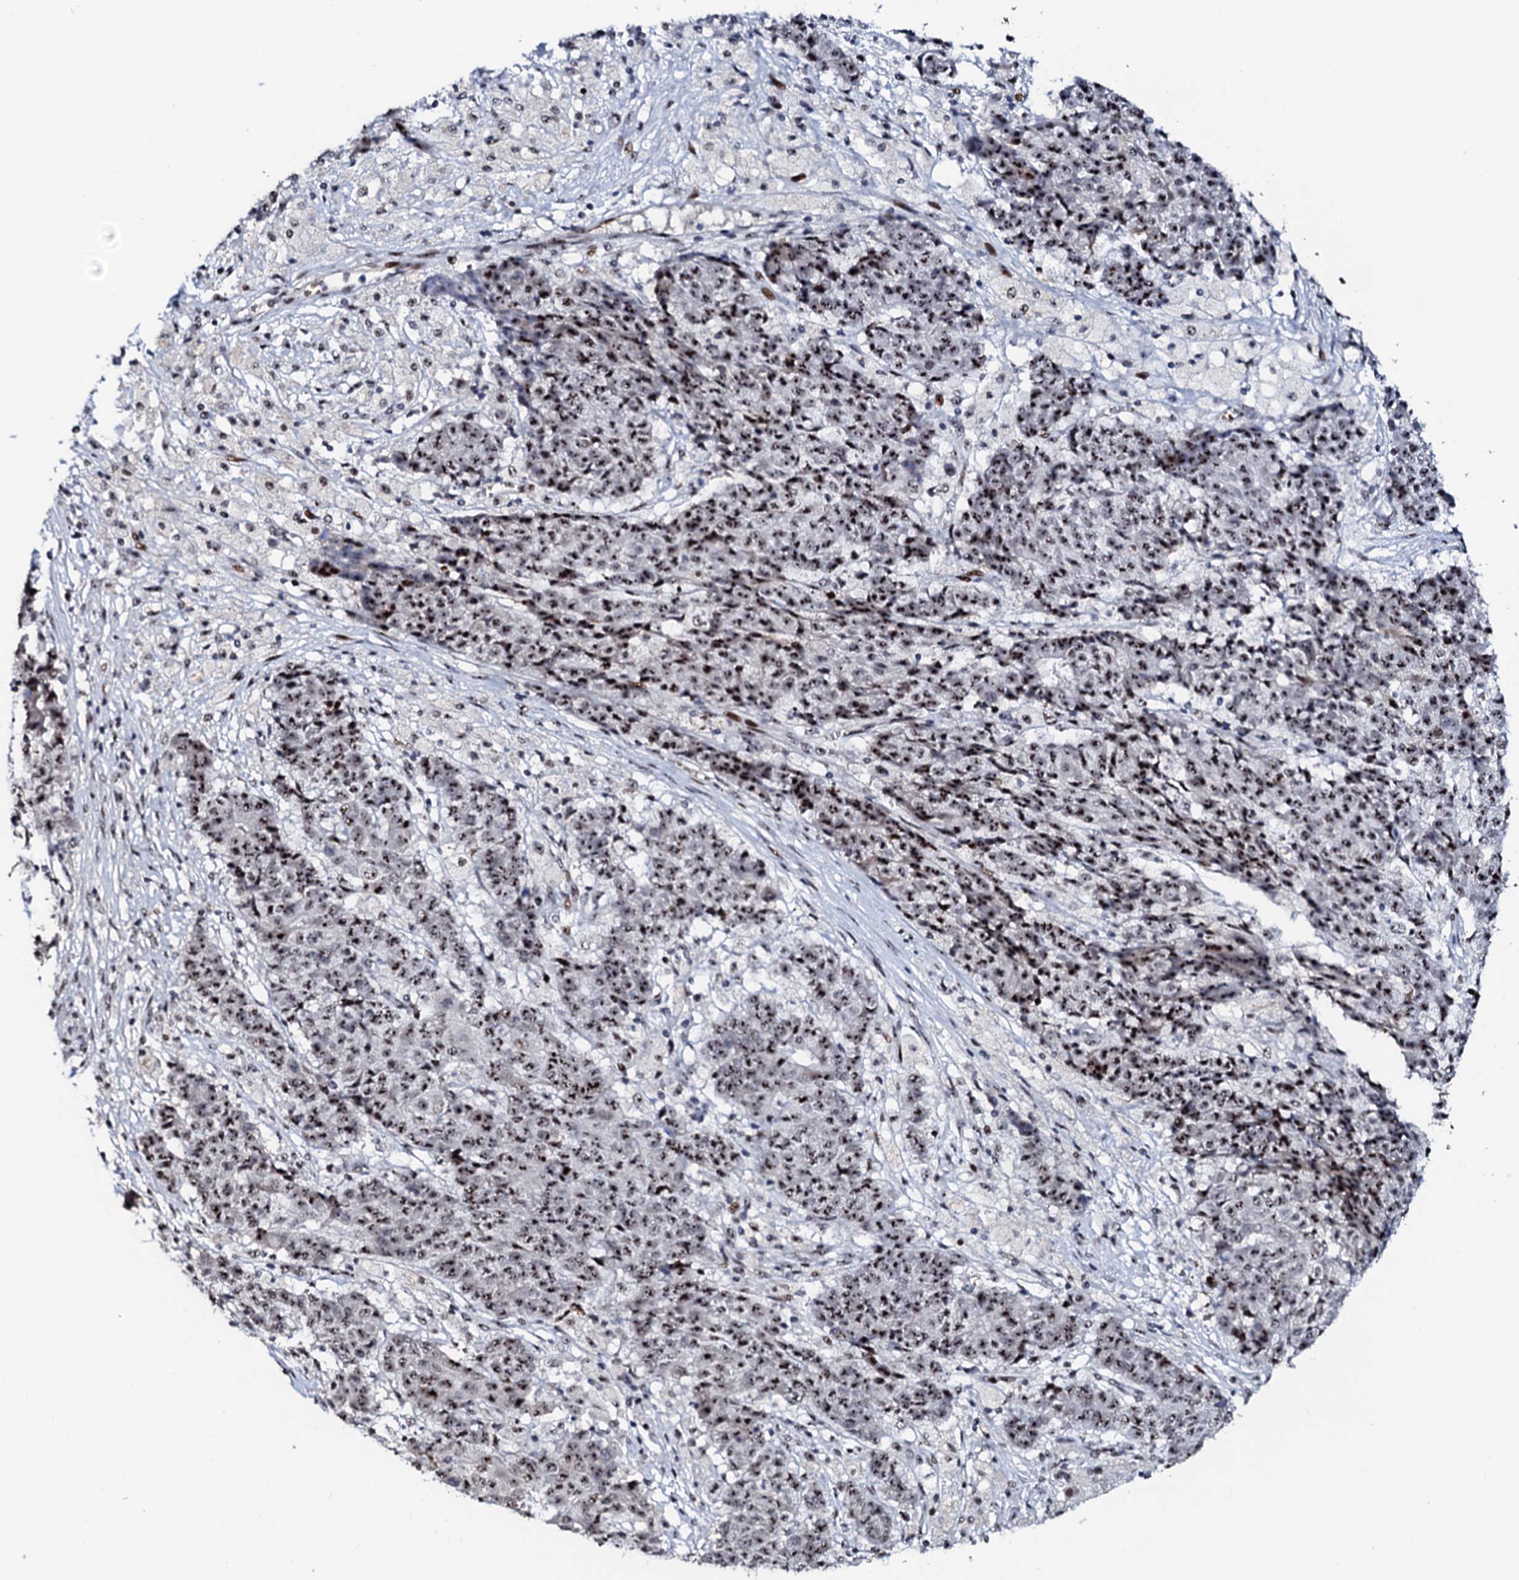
{"staining": {"intensity": "moderate", "quantity": ">75%", "location": "nuclear"}, "tissue": "ovarian cancer", "cell_type": "Tumor cells", "image_type": "cancer", "snomed": [{"axis": "morphology", "description": "Carcinoma, endometroid"}, {"axis": "topography", "description": "Ovary"}], "caption": "A high-resolution photomicrograph shows IHC staining of ovarian cancer (endometroid carcinoma), which demonstrates moderate nuclear positivity in about >75% of tumor cells.", "gene": "NEUROG3", "patient": {"sex": "female", "age": 42}}